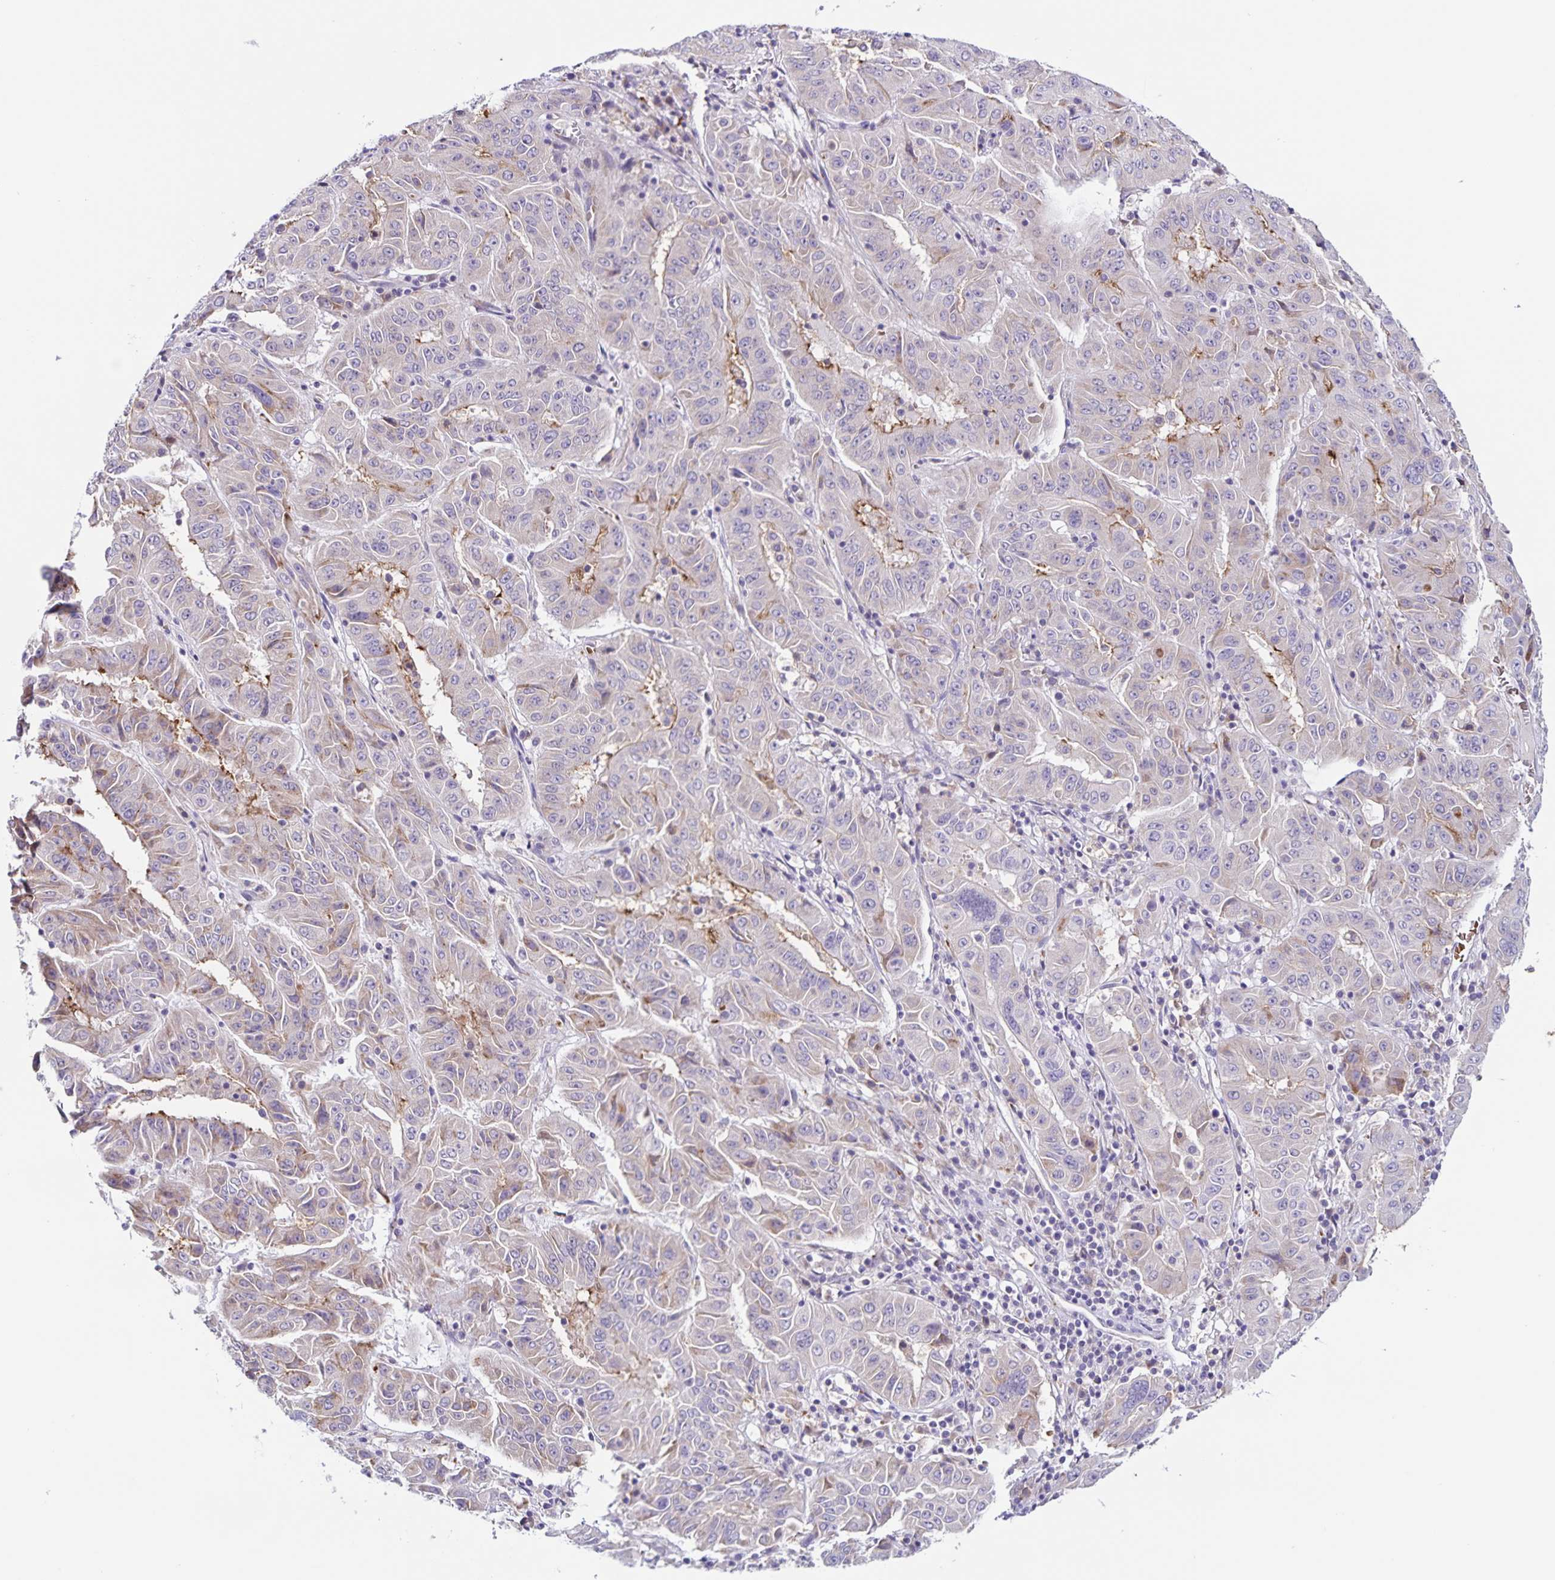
{"staining": {"intensity": "weak", "quantity": "<25%", "location": "cytoplasmic/membranous"}, "tissue": "pancreatic cancer", "cell_type": "Tumor cells", "image_type": "cancer", "snomed": [{"axis": "morphology", "description": "Adenocarcinoma, NOS"}, {"axis": "topography", "description": "Pancreas"}], "caption": "Immunohistochemistry of human pancreatic adenocarcinoma exhibits no staining in tumor cells. (Immunohistochemistry (ihc), brightfield microscopy, high magnification).", "gene": "STPG4", "patient": {"sex": "male", "age": 63}}